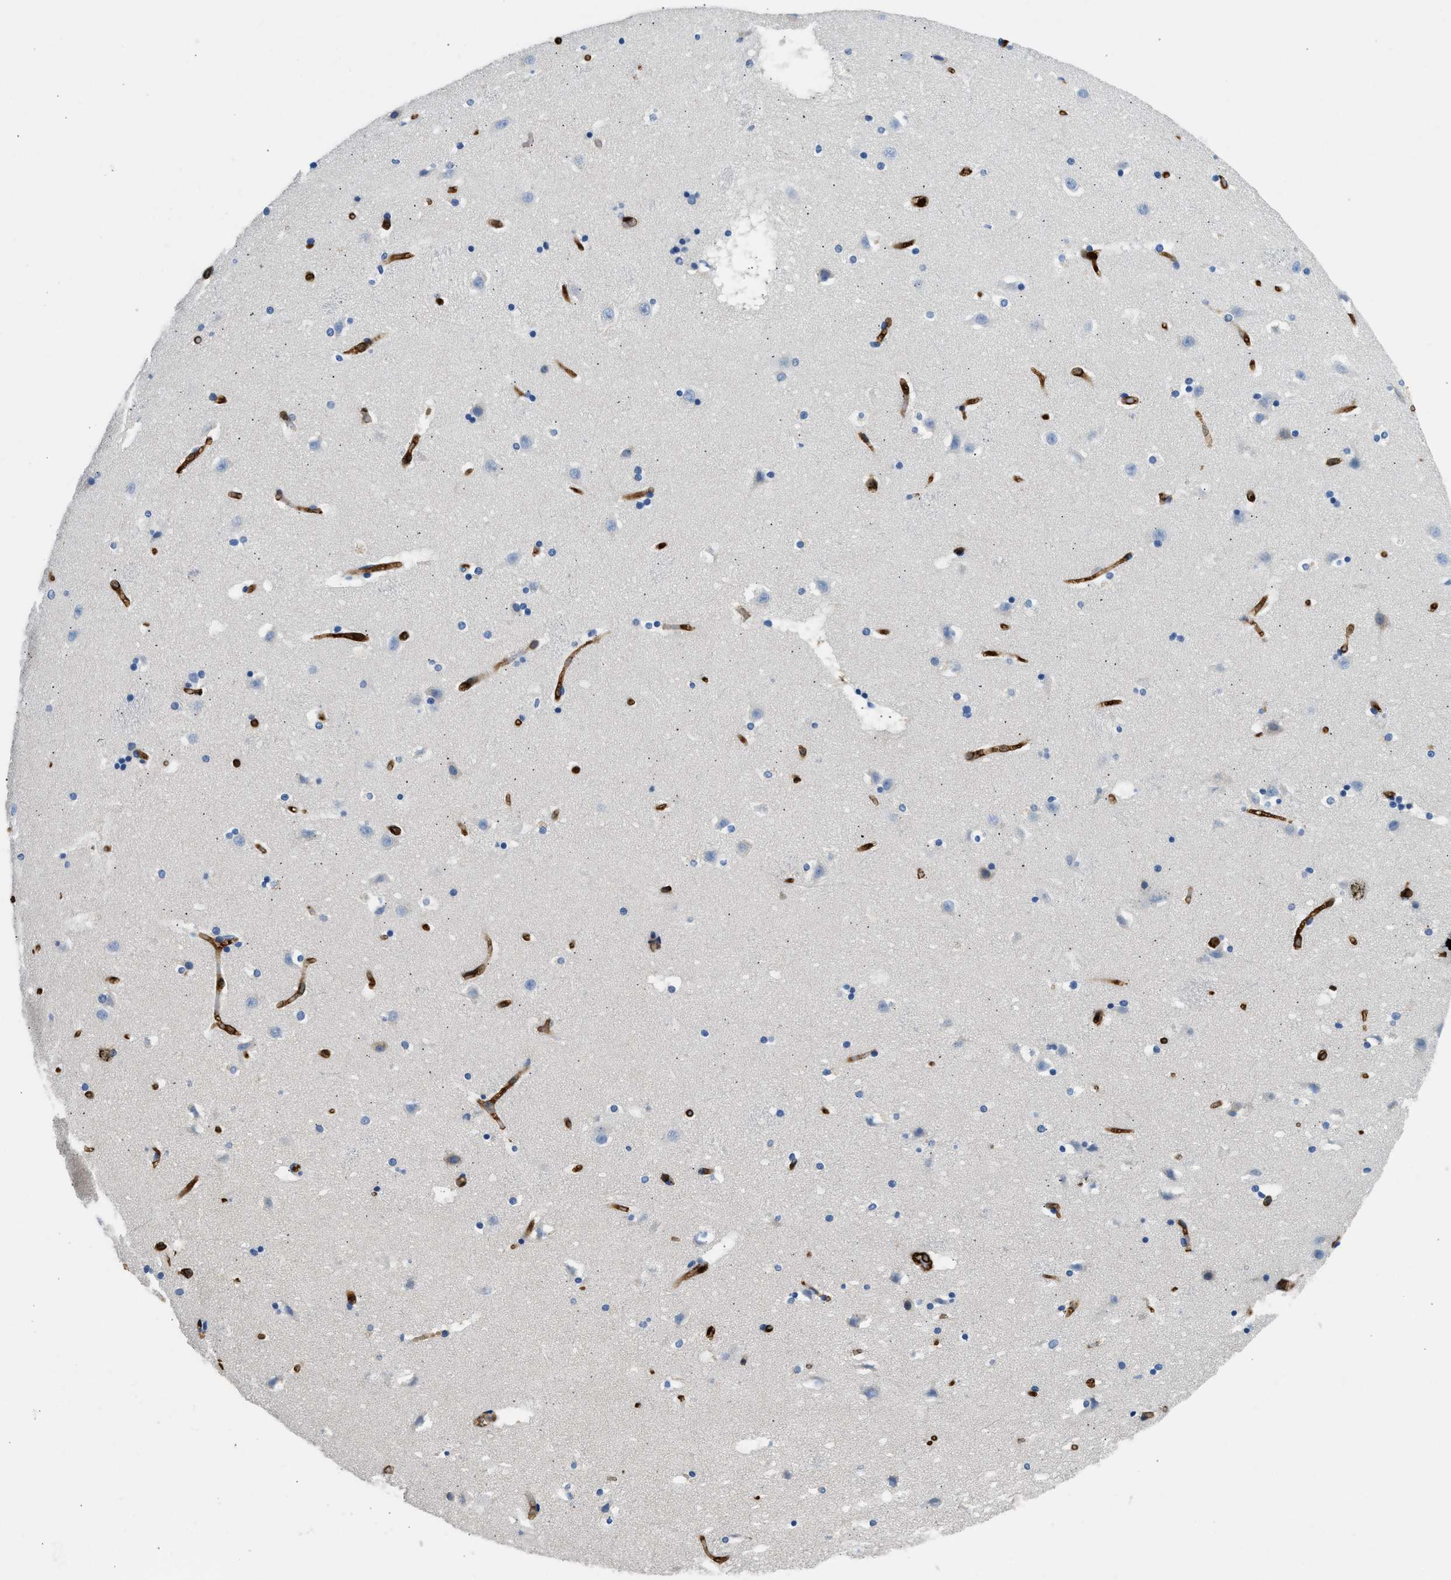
{"staining": {"intensity": "negative", "quantity": "none", "location": "none"}, "tissue": "caudate", "cell_type": "Glial cells", "image_type": "normal", "snomed": [{"axis": "morphology", "description": "Normal tissue, NOS"}, {"axis": "topography", "description": "Lateral ventricle wall"}], "caption": "Image shows no significant protein expression in glial cells of unremarkable caudate.", "gene": "ANXA3", "patient": {"sex": "male", "age": 45}}